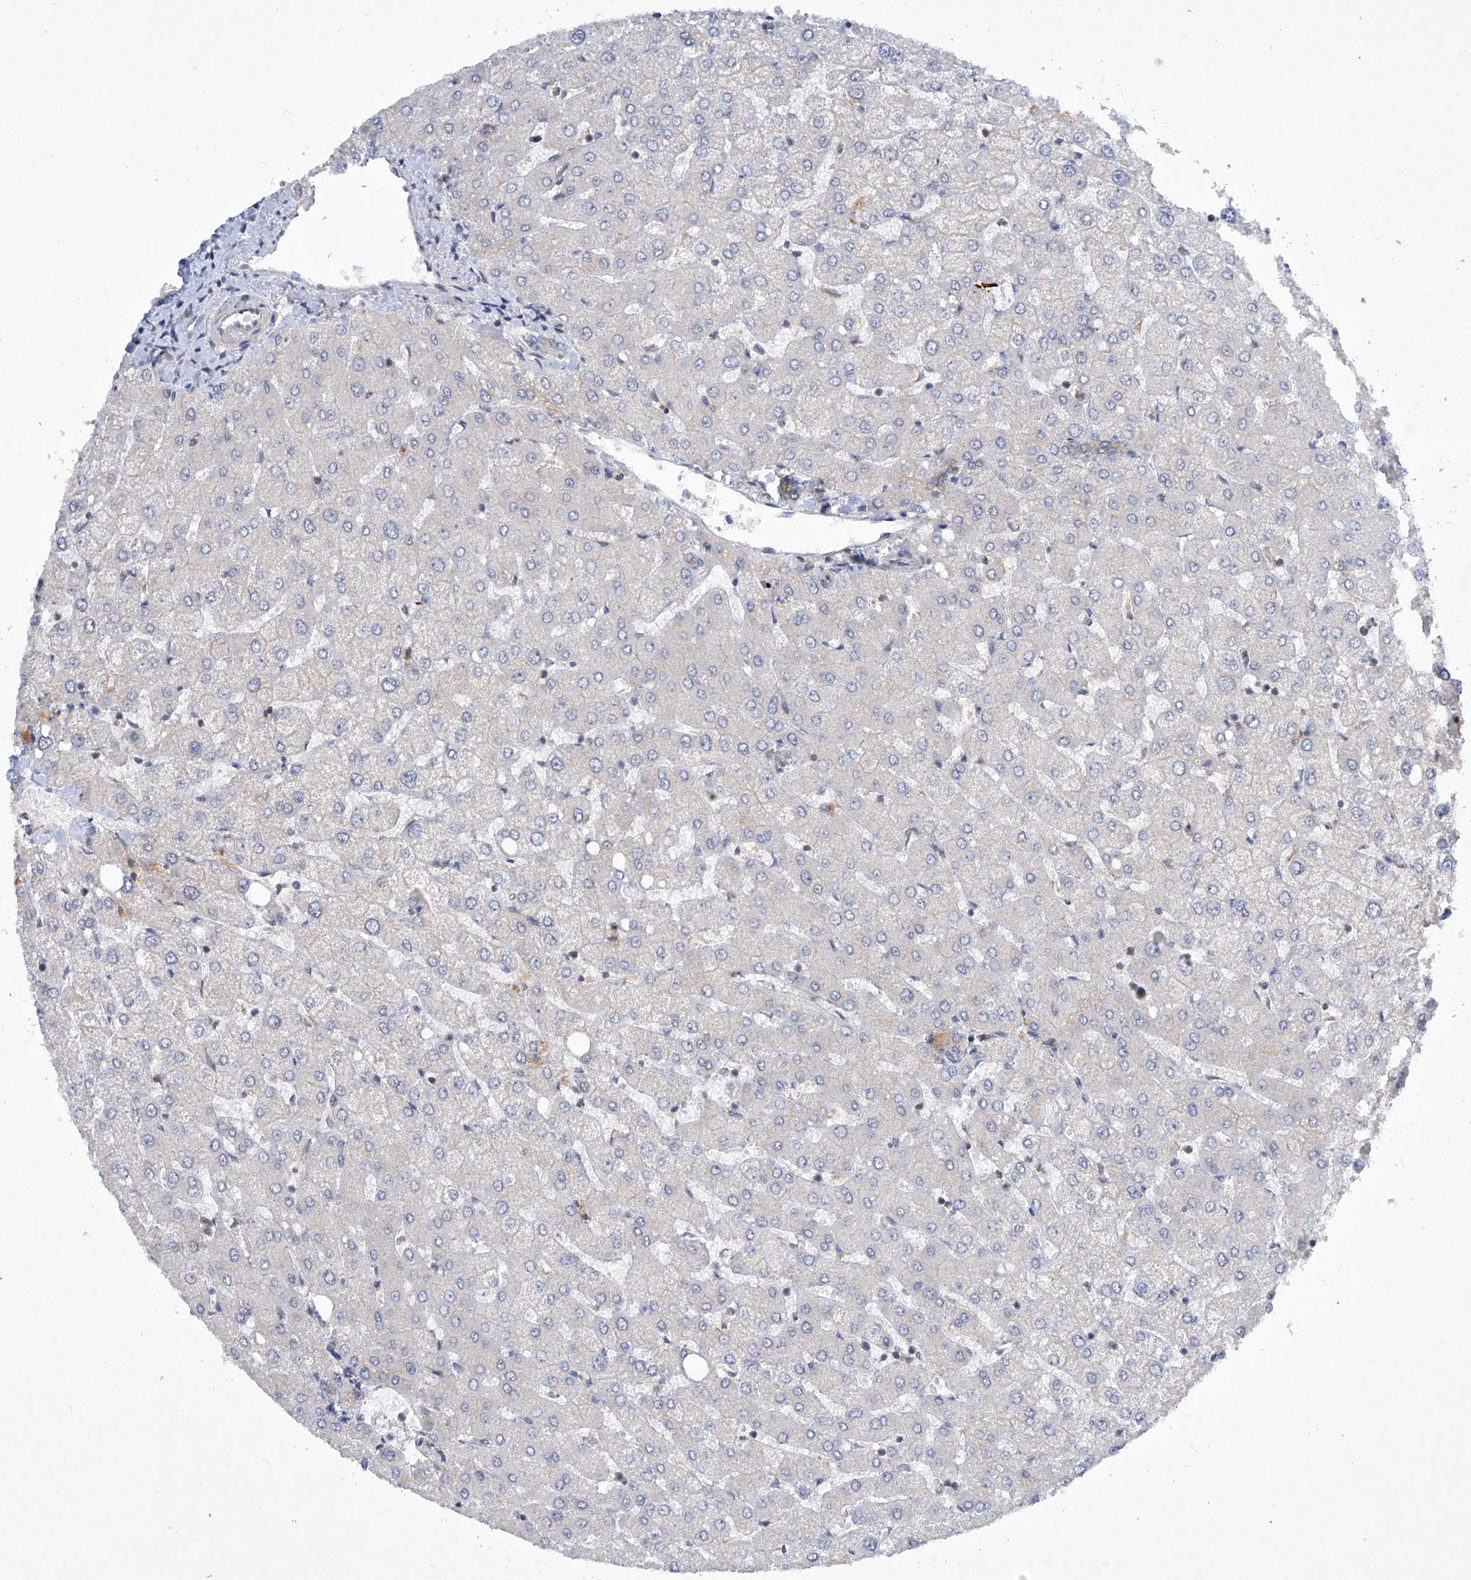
{"staining": {"intensity": "negative", "quantity": "none", "location": "none"}, "tissue": "liver", "cell_type": "Cholangiocytes", "image_type": "normal", "snomed": [{"axis": "morphology", "description": "Normal tissue, NOS"}, {"axis": "topography", "description": "Liver"}], "caption": "High magnification brightfield microscopy of normal liver stained with DAB (3,3'-diaminobenzidine) (brown) and counterstained with hematoxylin (blue): cholangiocytes show no significant positivity.", "gene": "CISH", "patient": {"sex": "female", "age": 54}}